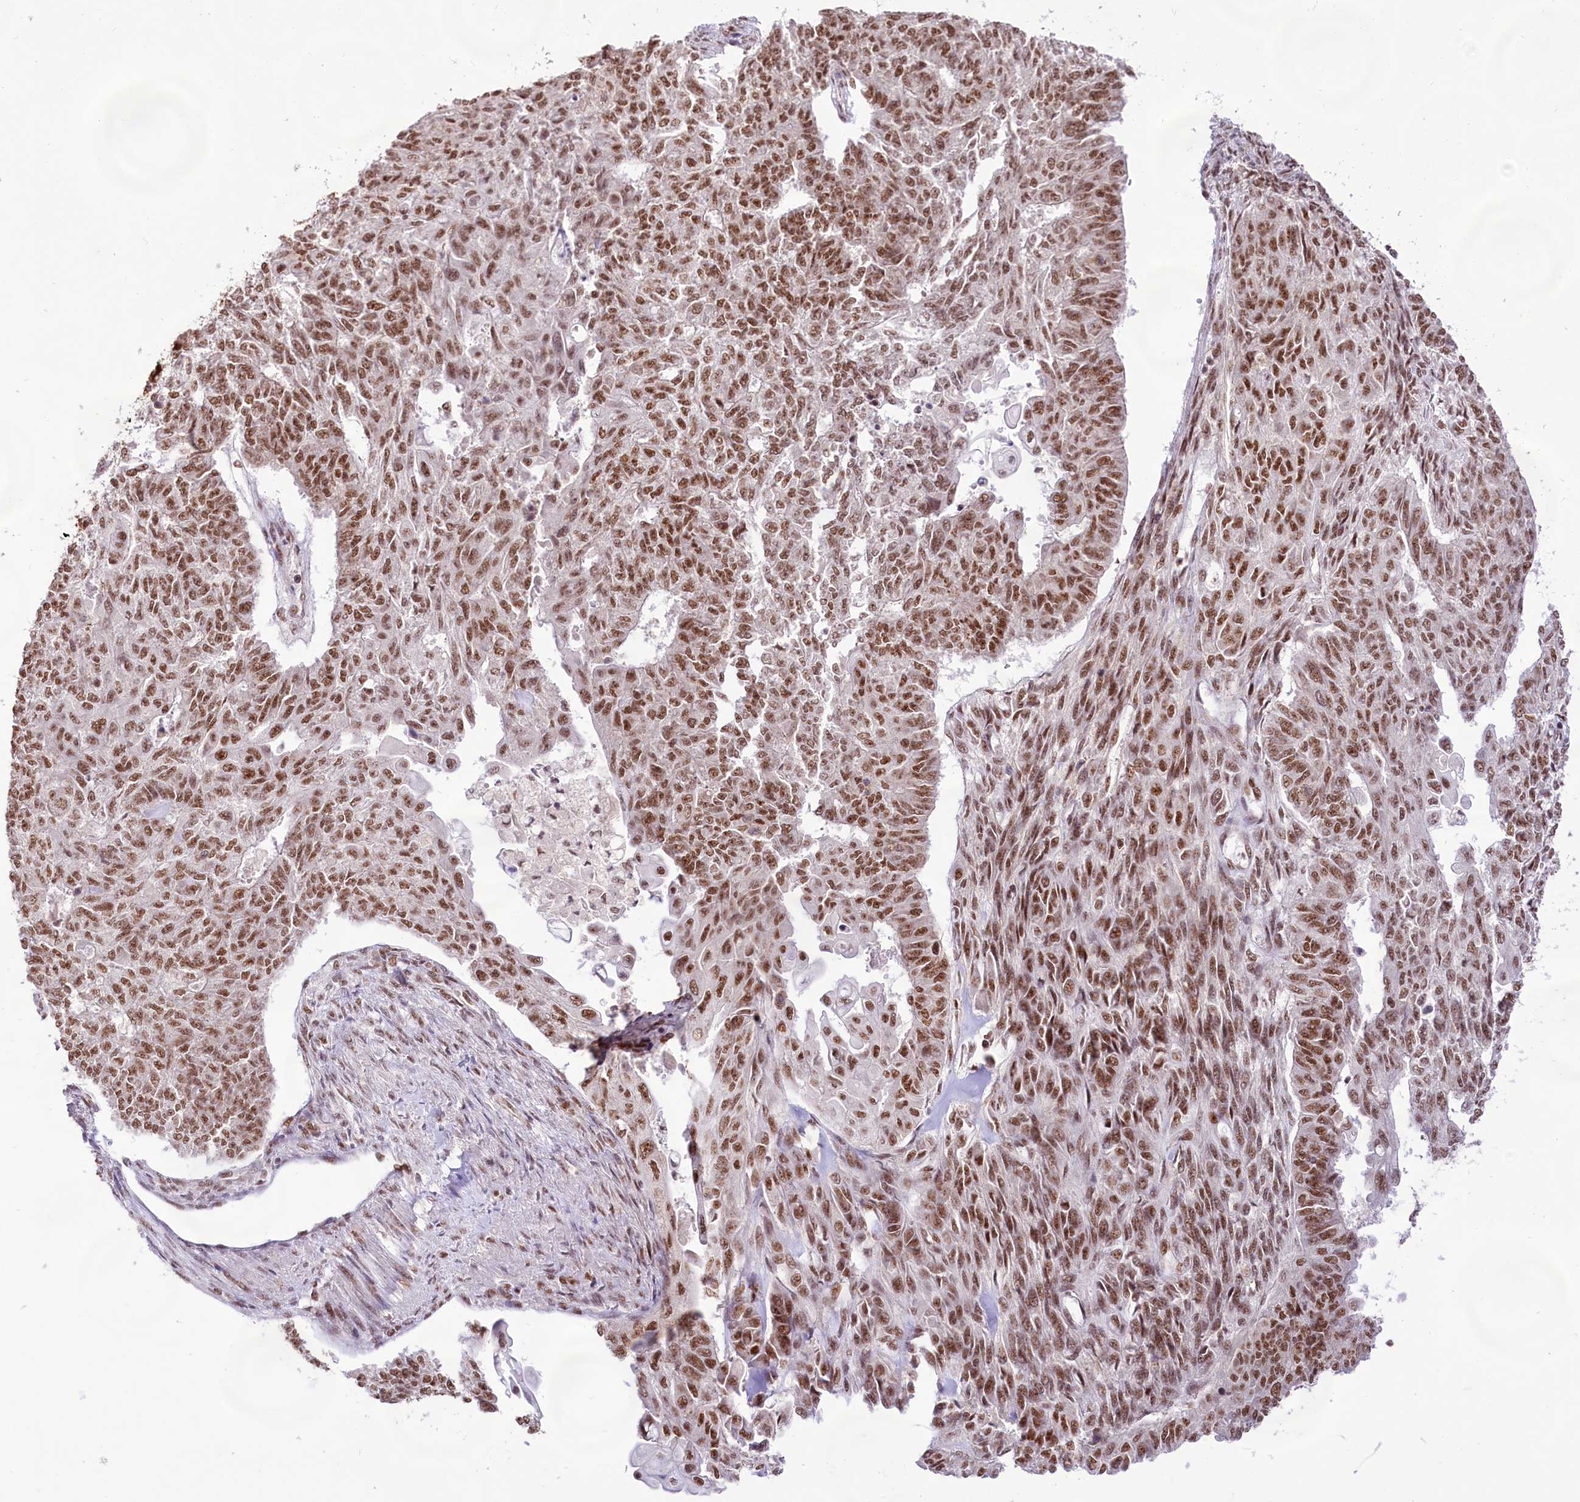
{"staining": {"intensity": "moderate", "quantity": ">75%", "location": "nuclear"}, "tissue": "endometrial cancer", "cell_type": "Tumor cells", "image_type": "cancer", "snomed": [{"axis": "morphology", "description": "Adenocarcinoma, NOS"}, {"axis": "topography", "description": "Endometrium"}], "caption": "Endometrial adenocarcinoma stained with a brown dye displays moderate nuclear positive staining in approximately >75% of tumor cells.", "gene": "HIRA", "patient": {"sex": "female", "age": 32}}